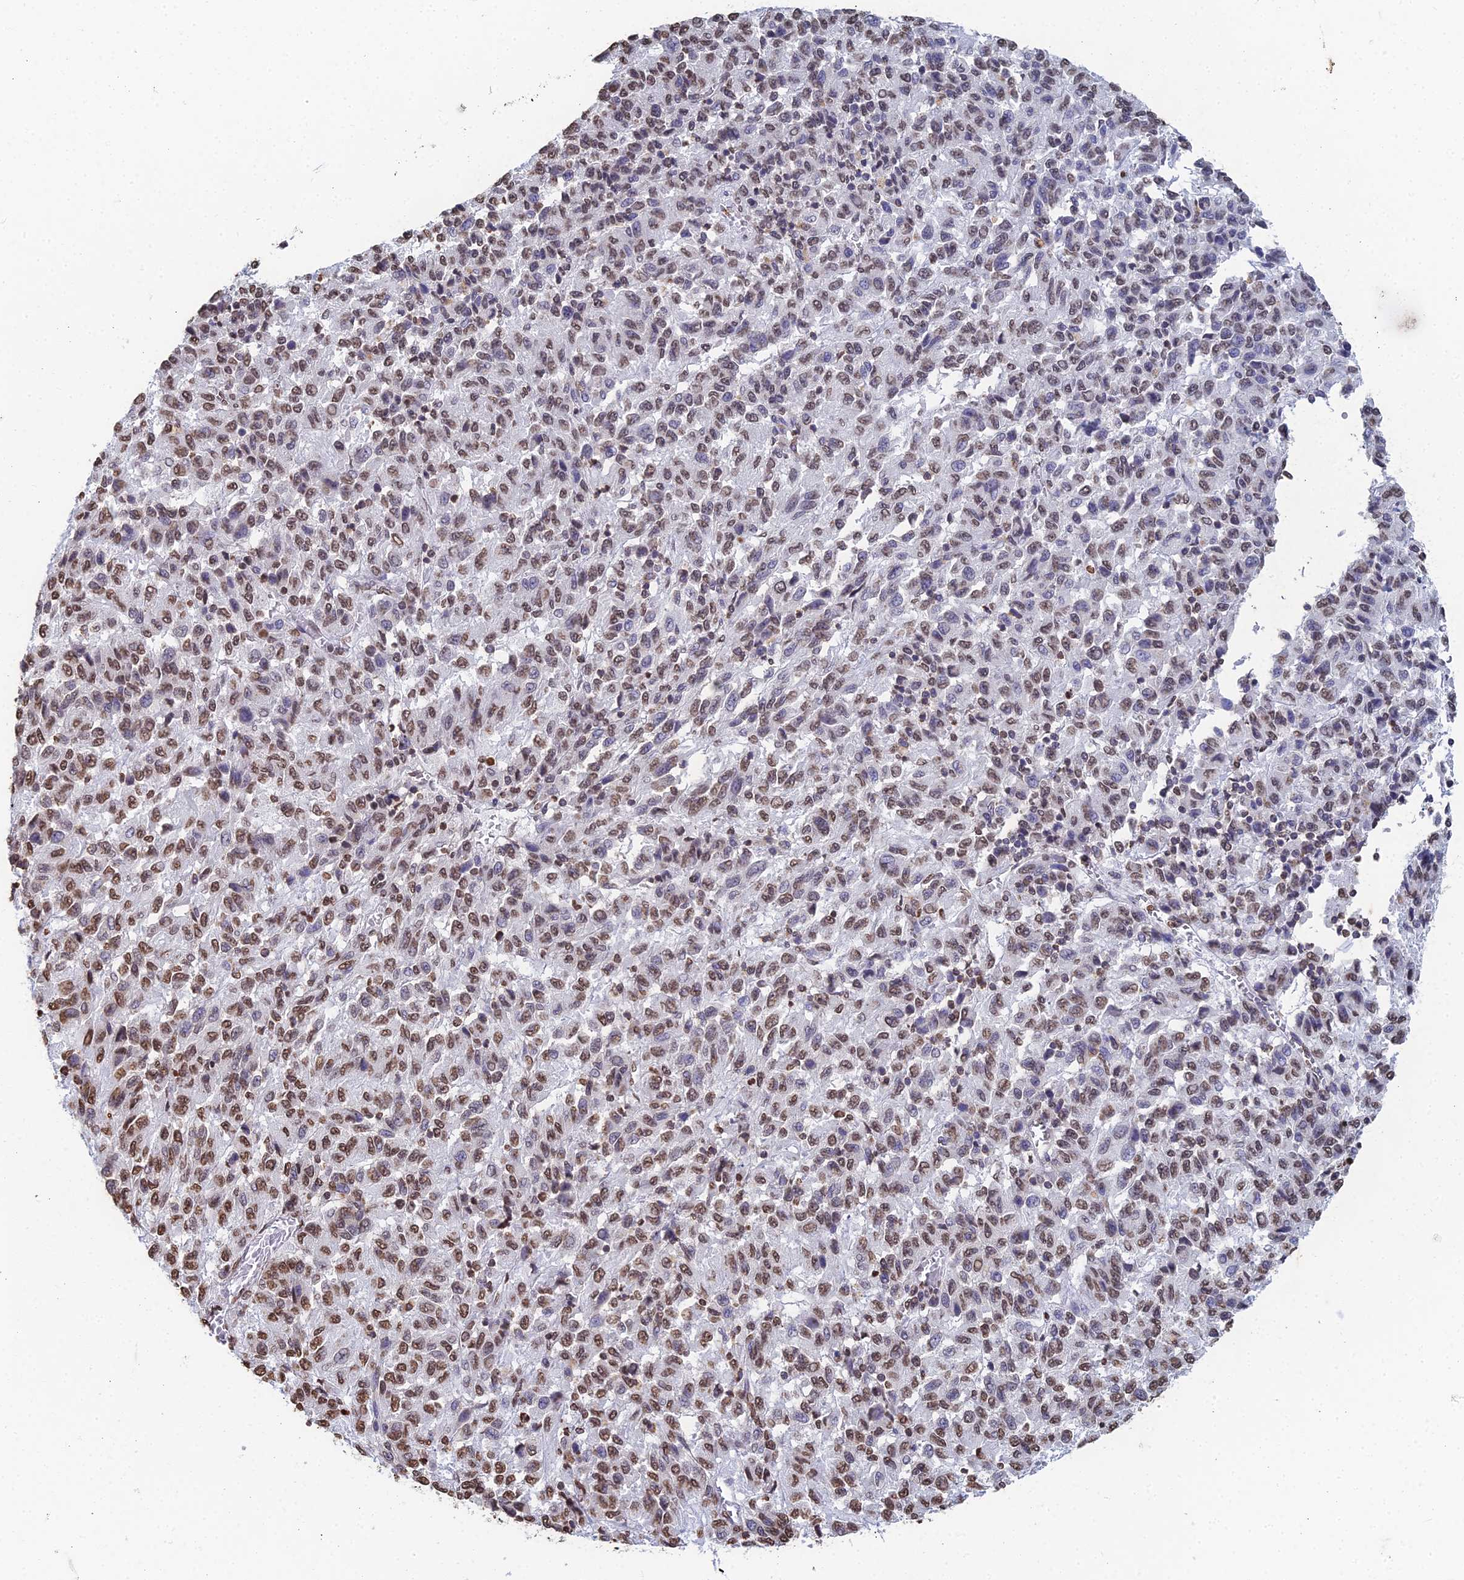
{"staining": {"intensity": "moderate", "quantity": "25%-75%", "location": "nuclear"}, "tissue": "melanoma", "cell_type": "Tumor cells", "image_type": "cancer", "snomed": [{"axis": "morphology", "description": "Malignant melanoma, Metastatic site"}, {"axis": "topography", "description": "Lung"}], "caption": "Moderate nuclear expression for a protein is seen in approximately 25%-75% of tumor cells of melanoma using immunohistochemistry (IHC).", "gene": "GBP3", "patient": {"sex": "male", "age": 64}}